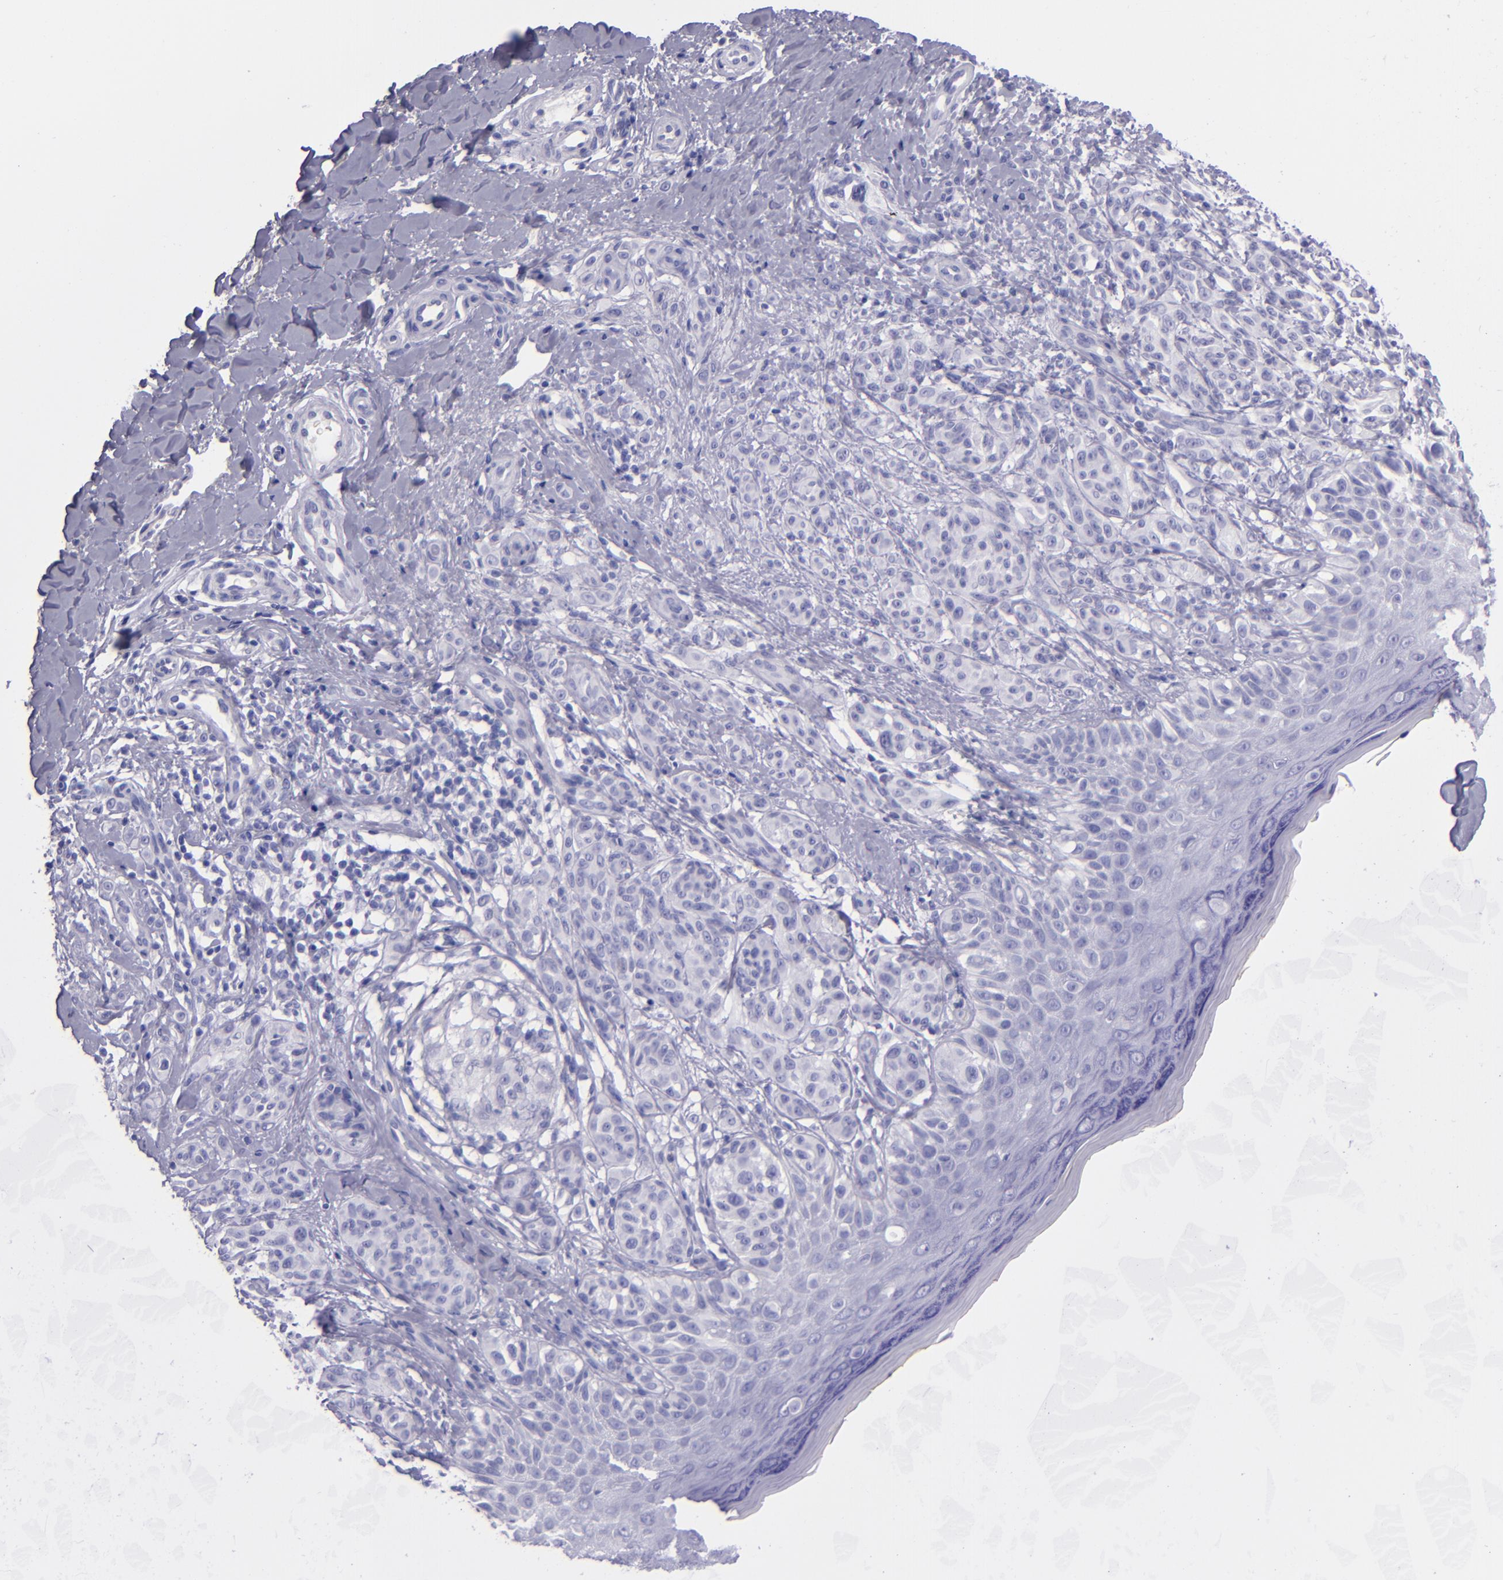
{"staining": {"intensity": "negative", "quantity": "none", "location": "none"}, "tissue": "melanoma", "cell_type": "Tumor cells", "image_type": "cancer", "snomed": [{"axis": "morphology", "description": "Malignant melanoma, NOS"}, {"axis": "topography", "description": "Skin"}], "caption": "Immunohistochemistry of malignant melanoma reveals no staining in tumor cells.", "gene": "TNNT3", "patient": {"sex": "male", "age": 57}}